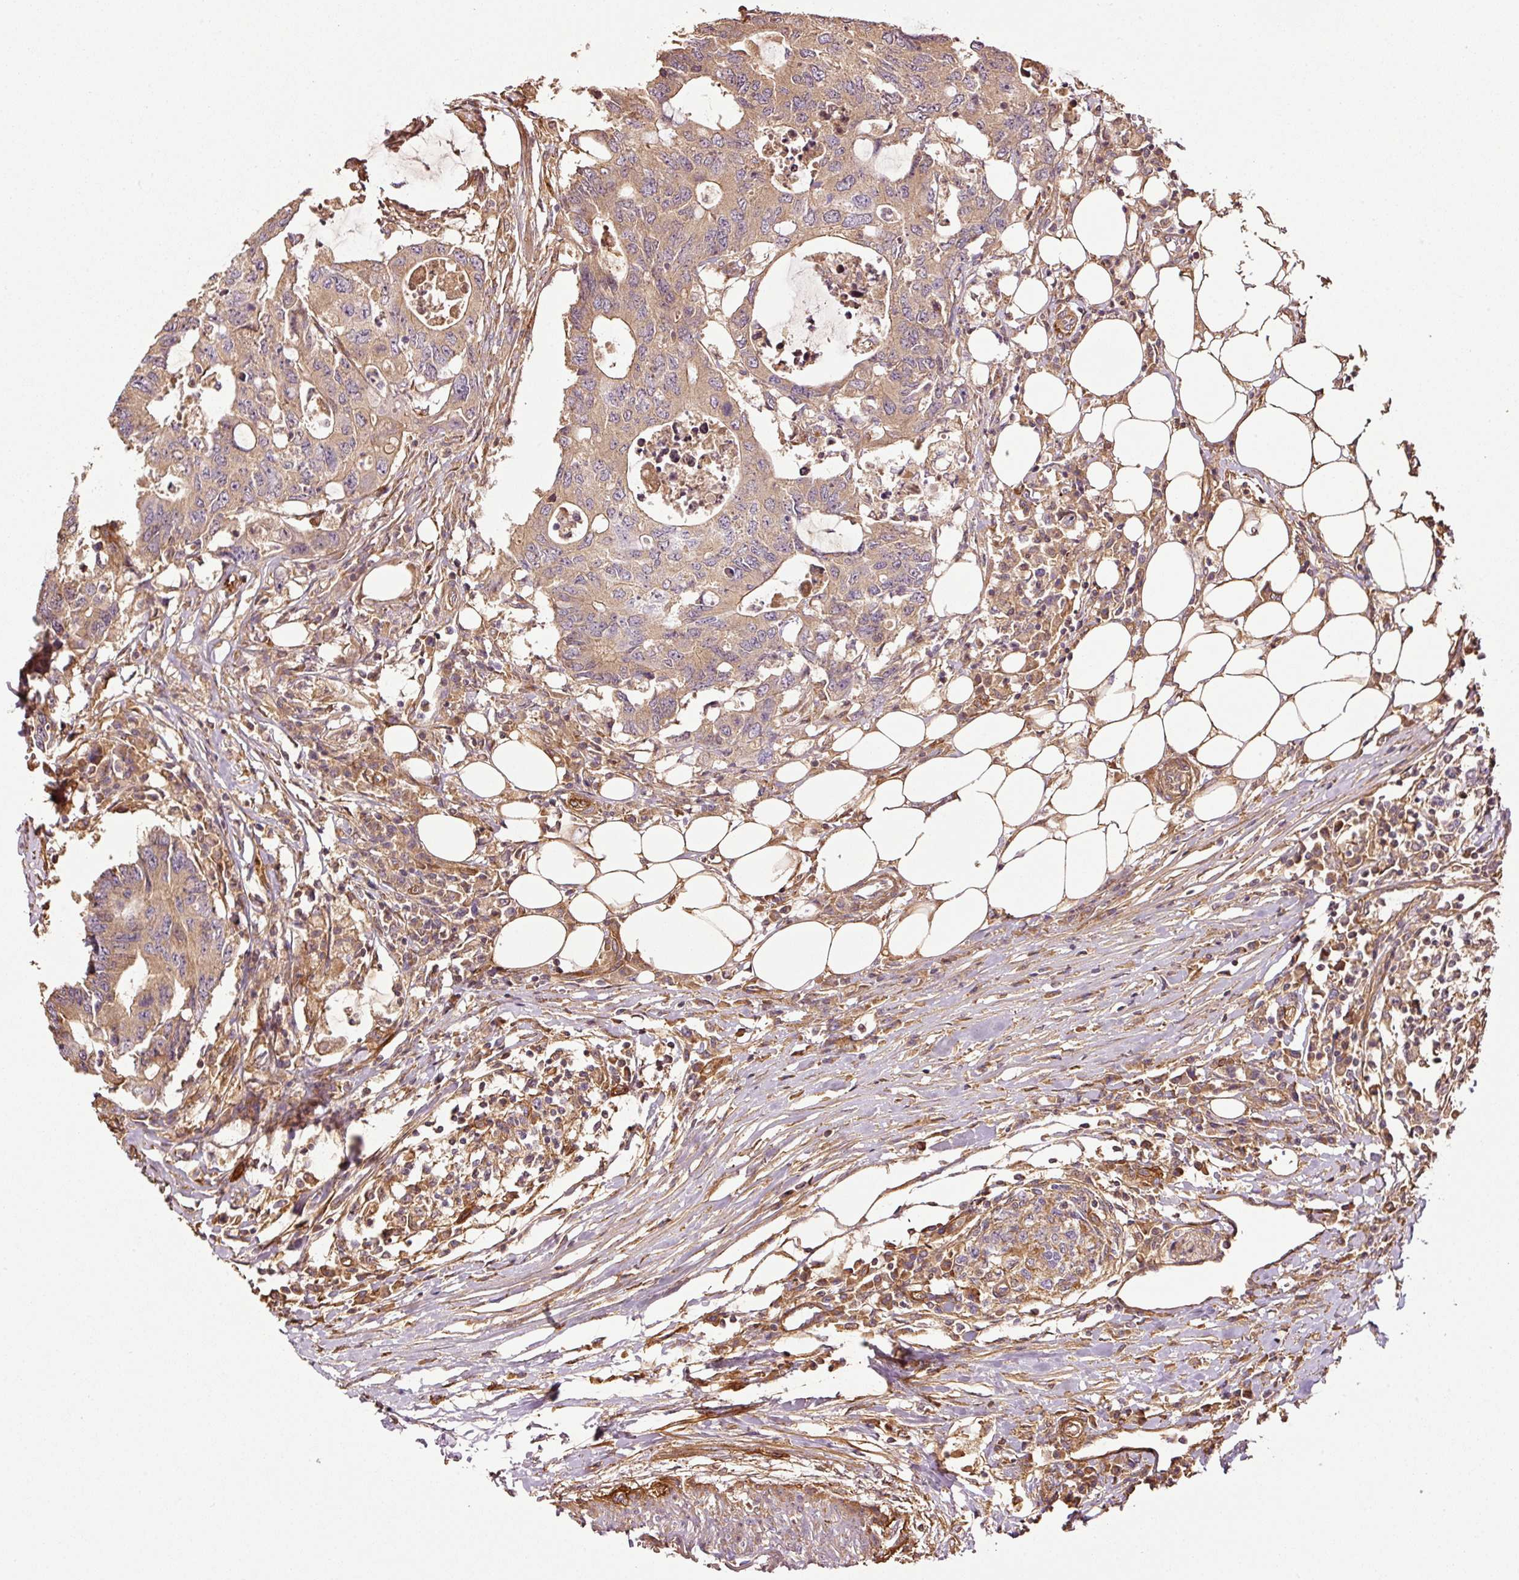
{"staining": {"intensity": "moderate", "quantity": ">75%", "location": "cytoplasmic/membranous"}, "tissue": "colorectal cancer", "cell_type": "Tumor cells", "image_type": "cancer", "snomed": [{"axis": "morphology", "description": "Adenocarcinoma, NOS"}, {"axis": "topography", "description": "Colon"}], "caption": "The histopathology image displays a brown stain indicating the presence of a protein in the cytoplasmic/membranous of tumor cells in adenocarcinoma (colorectal).", "gene": "NID2", "patient": {"sex": "male", "age": 71}}